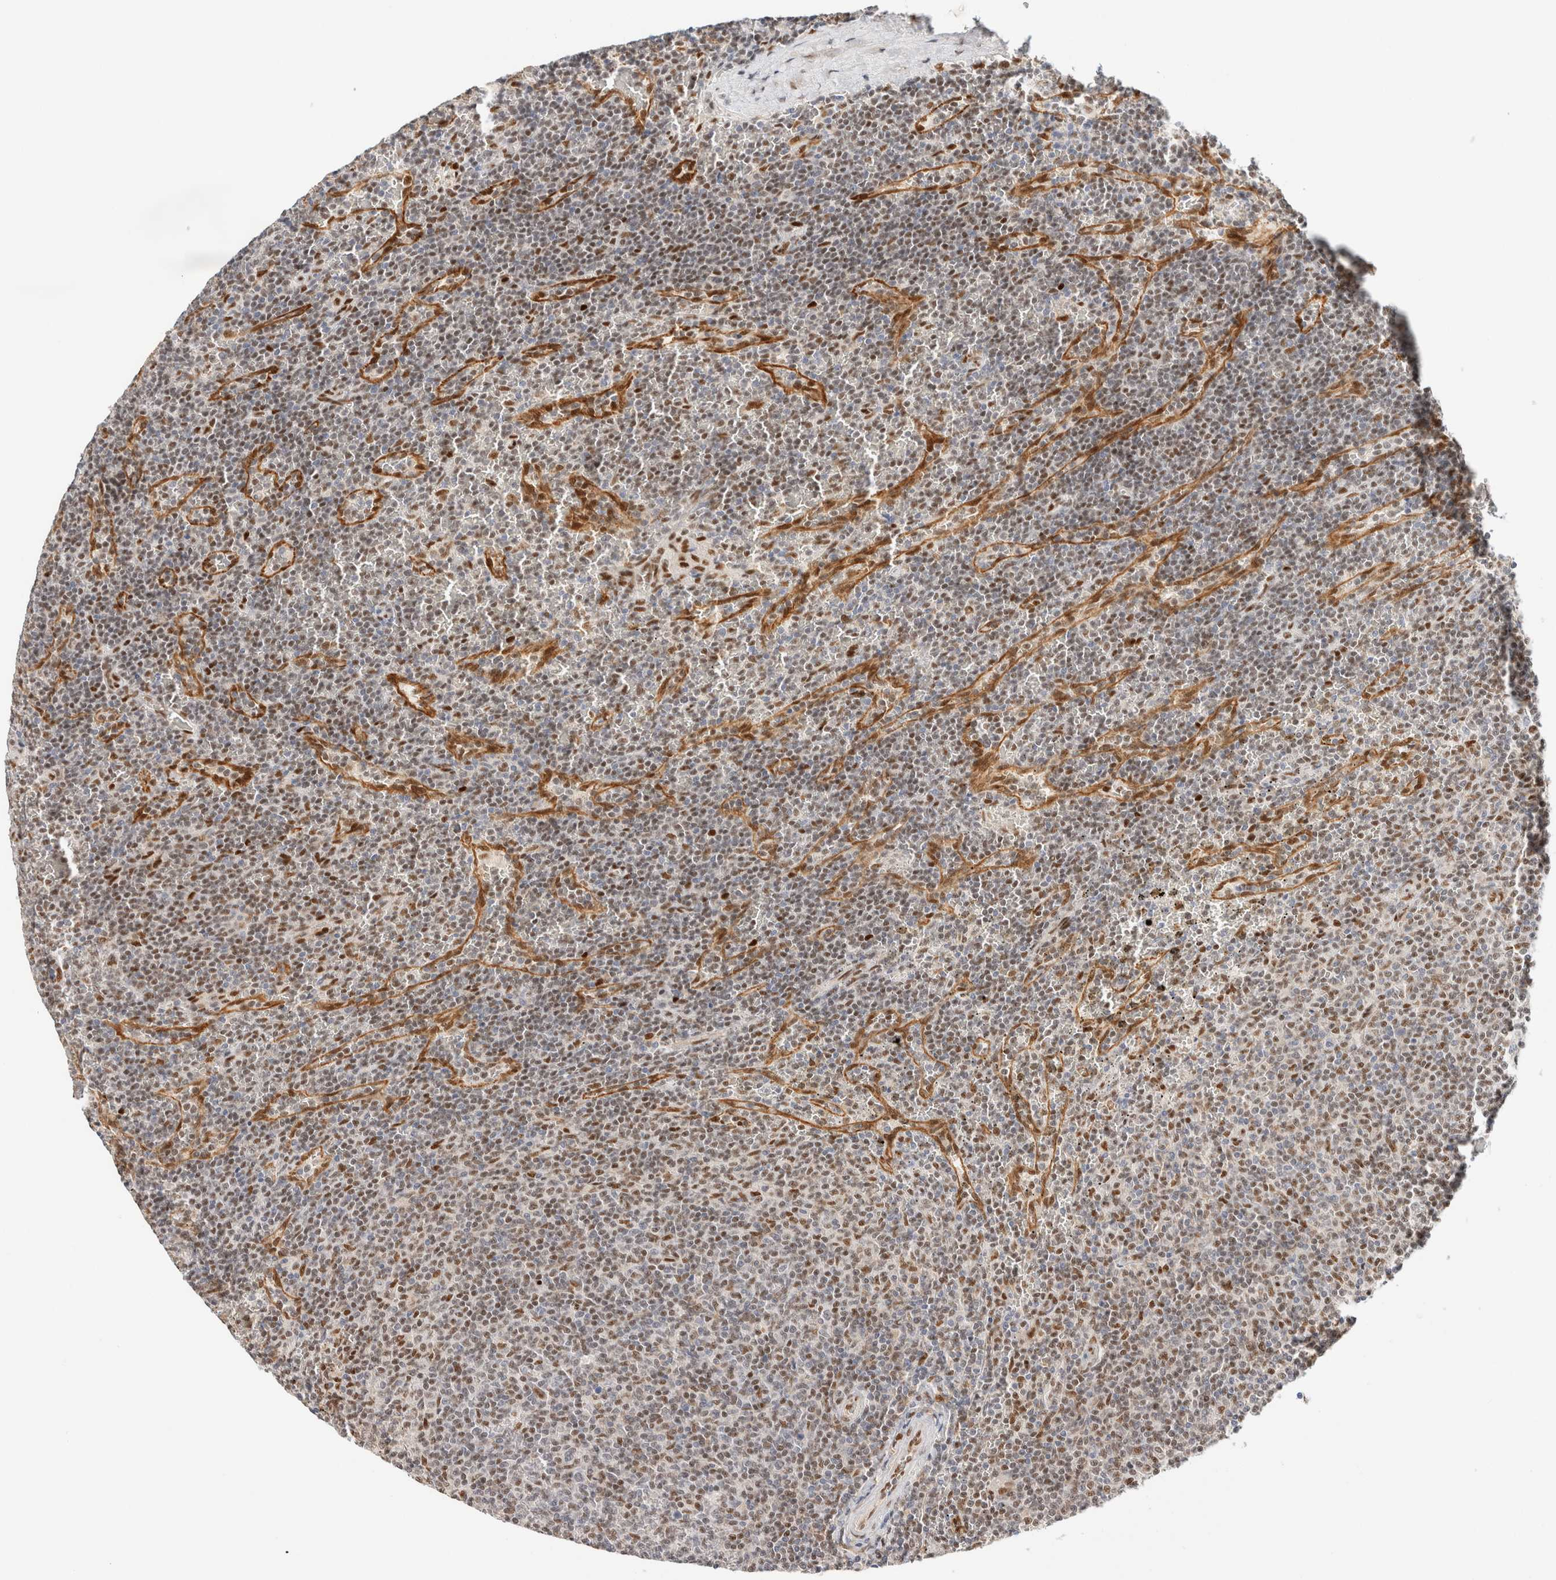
{"staining": {"intensity": "moderate", "quantity": "25%-75%", "location": "nuclear"}, "tissue": "lymphoma", "cell_type": "Tumor cells", "image_type": "cancer", "snomed": [{"axis": "morphology", "description": "Malignant lymphoma, non-Hodgkin's type, Low grade"}, {"axis": "topography", "description": "Spleen"}], "caption": "The immunohistochemical stain shows moderate nuclear positivity in tumor cells of malignant lymphoma, non-Hodgkin's type (low-grade) tissue.", "gene": "ZNF768", "patient": {"sex": "female", "age": 50}}